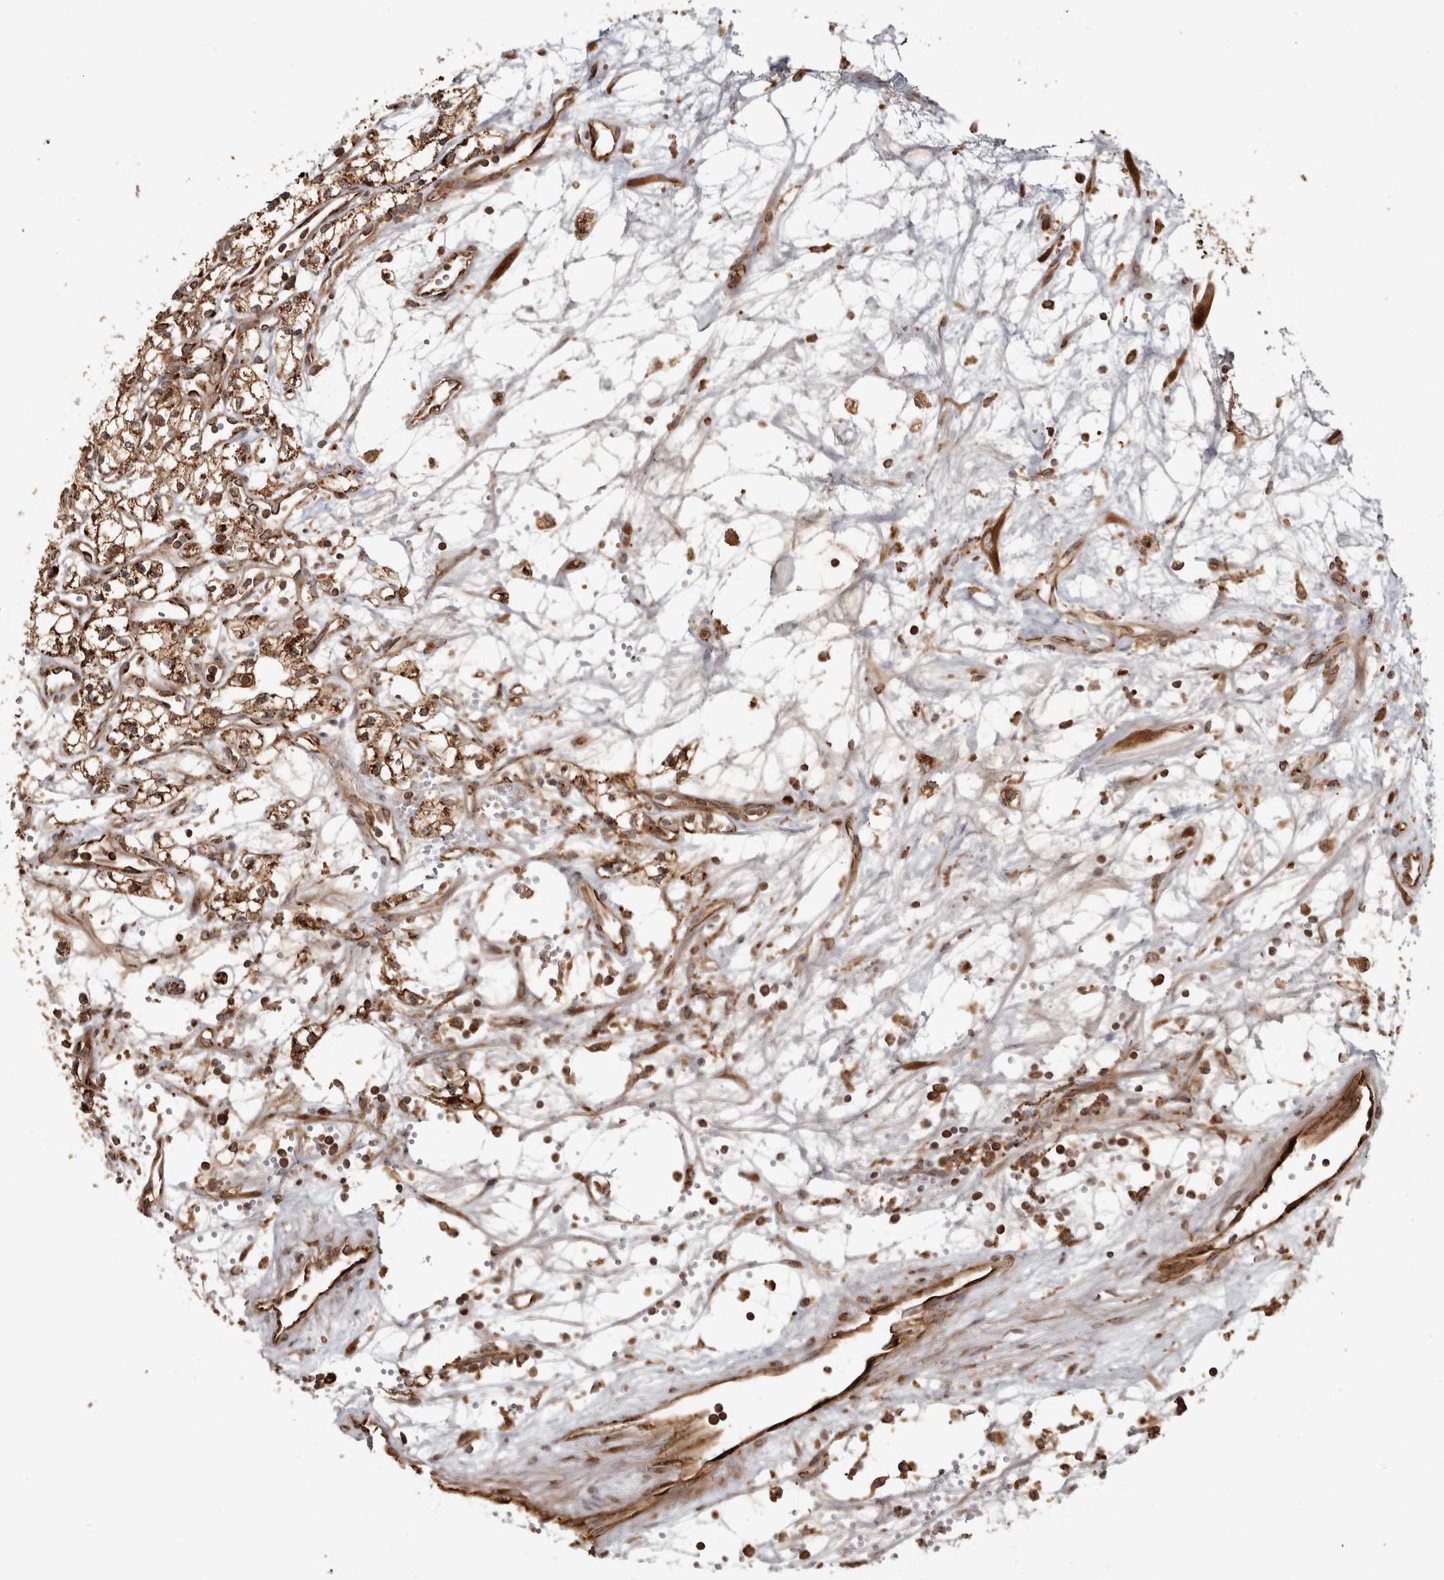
{"staining": {"intensity": "strong", "quantity": ">75%", "location": "cytoplasmic/membranous"}, "tissue": "renal cancer", "cell_type": "Tumor cells", "image_type": "cancer", "snomed": [{"axis": "morphology", "description": "Adenocarcinoma, NOS"}, {"axis": "topography", "description": "Kidney"}], "caption": "Immunohistochemistry (IHC) (DAB (3,3'-diaminobenzidine)) staining of human renal cancer displays strong cytoplasmic/membranous protein positivity in approximately >75% of tumor cells.", "gene": "CAMSAP2", "patient": {"sex": "male", "age": 59}}